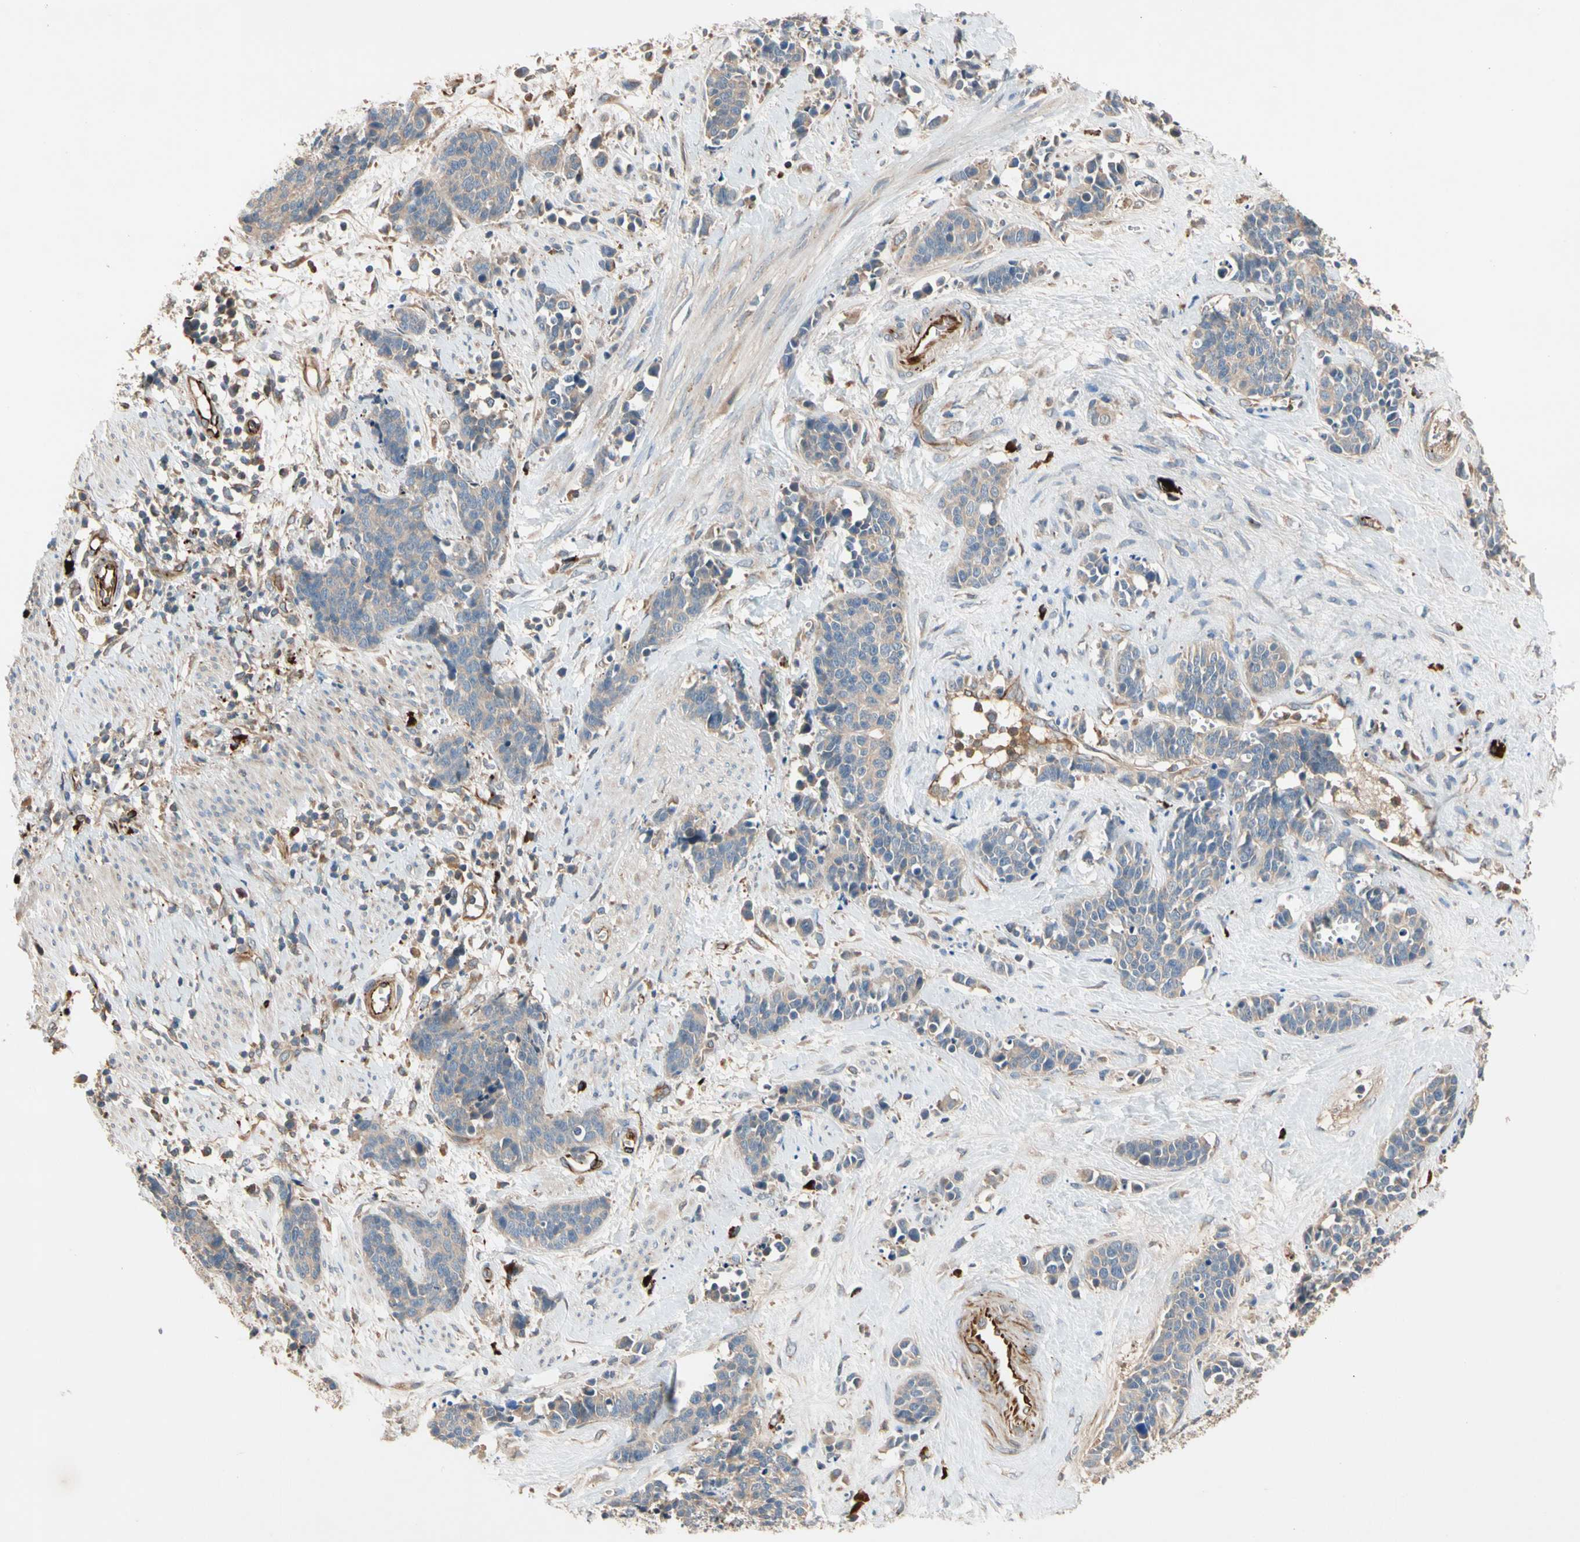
{"staining": {"intensity": "weak", "quantity": "25%-75%", "location": "cytoplasmic/membranous"}, "tissue": "cervical cancer", "cell_type": "Tumor cells", "image_type": "cancer", "snomed": [{"axis": "morphology", "description": "Squamous cell carcinoma, NOS"}, {"axis": "topography", "description": "Cervix"}], "caption": "Protein analysis of cervical cancer (squamous cell carcinoma) tissue displays weak cytoplasmic/membranous staining in about 25%-75% of tumor cells. (brown staining indicates protein expression, while blue staining denotes nuclei).", "gene": "FGD6", "patient": {"sex": "female", "age": 35}}